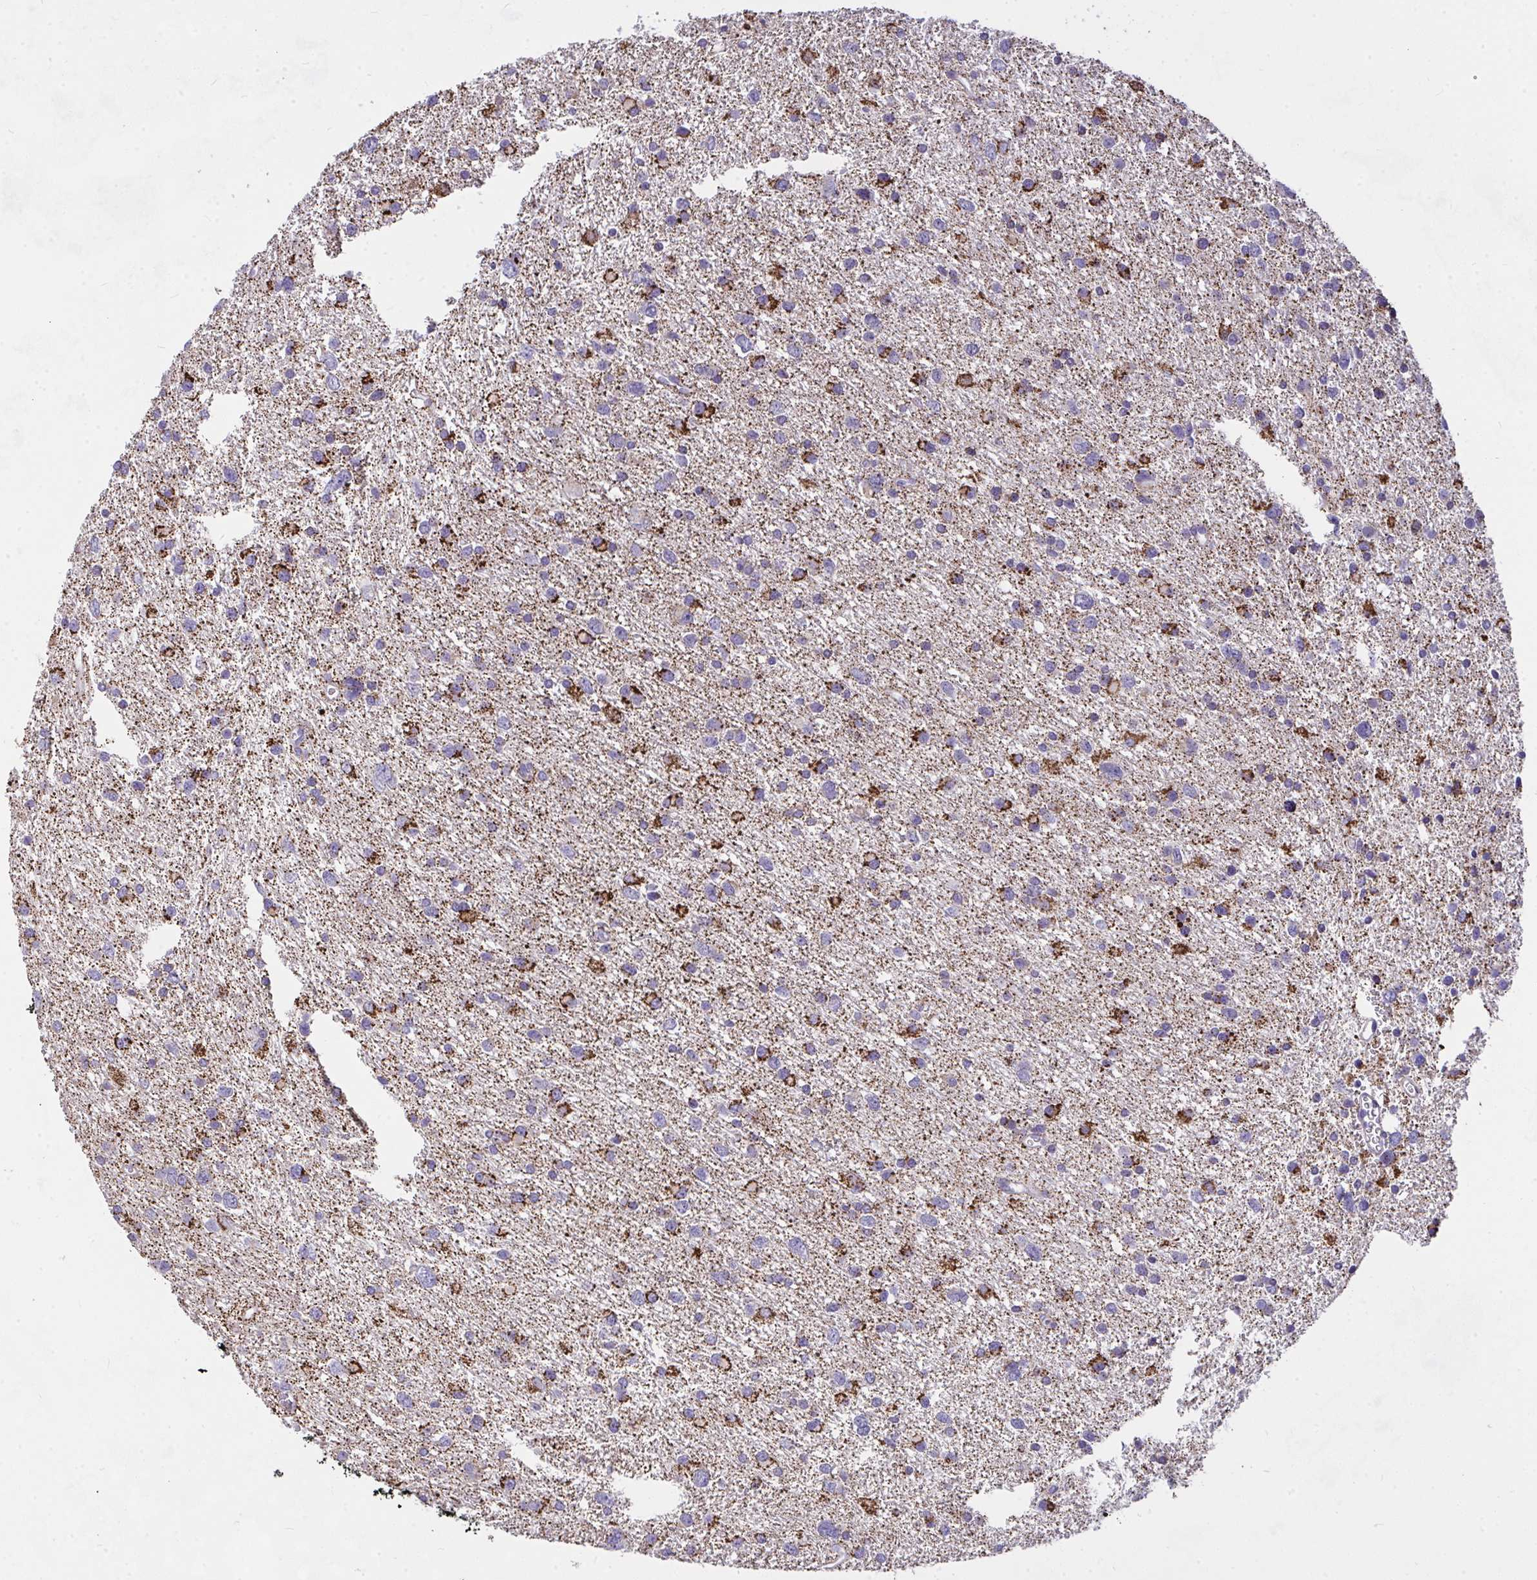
{"staining": {"intensity": "moderate", "quantity": "25%-75%", "location": "cytoplasmic/membranous"}, "tissue": "glioma", "cell_type": "Tumor cells", "image_type": "cancer", "snomed": [{"axis": "morphology", "description": "Glioma, malignant, Low grade"}, {"axis": "topography", "description": "Brain"}], "caption": "The photomicrograph demonstrates staining of malignant glioma (low-grade), revealing moderate cytoplasmic/membranous protein positivity (brown color) within tumor cells. (Stains: DAB (3,3'-diaminobenzidine) in brown, nuclei in blue, Microscopy: brightfield microscopy at high magnification).", "gene": "CEP63", "patient": {"sex": "female", "age": 55}}